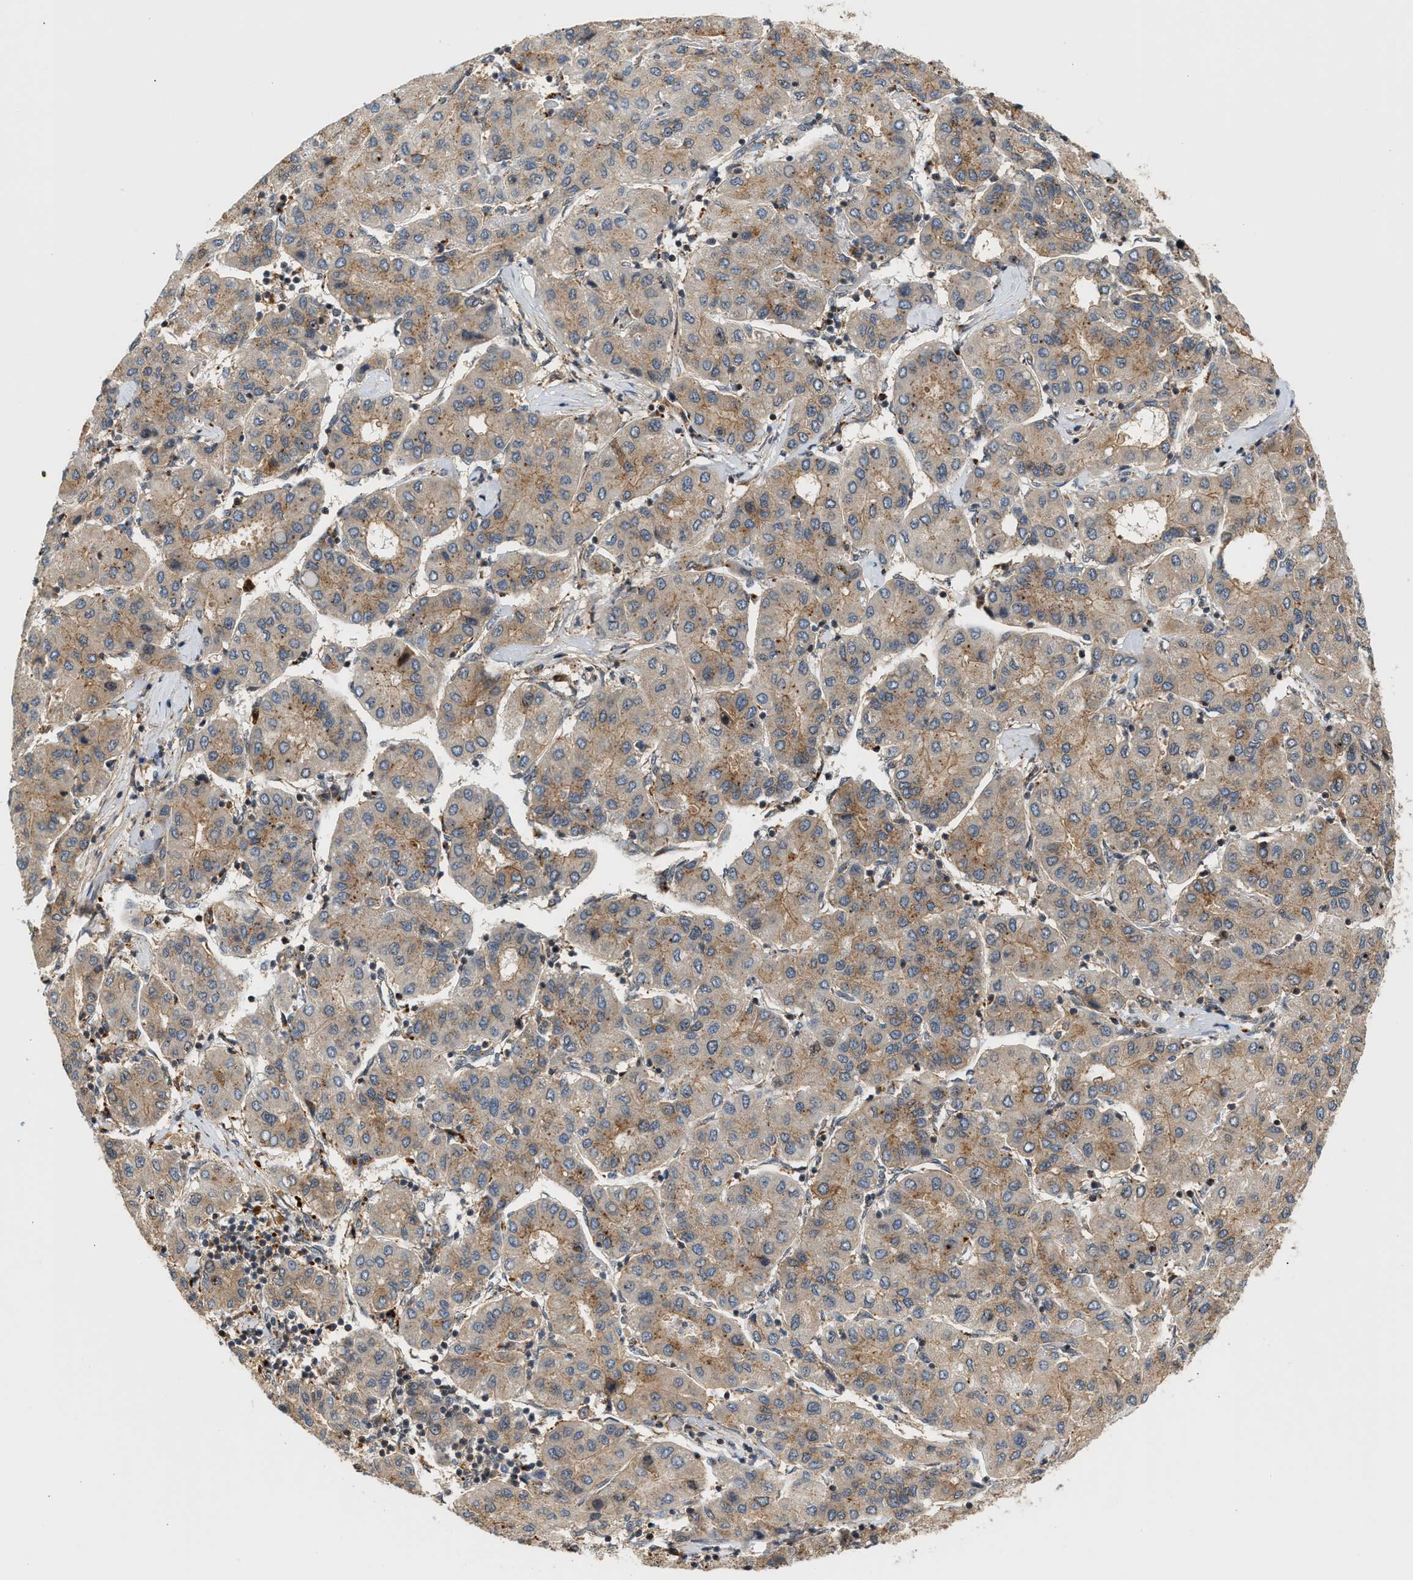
{"staining": {"intensity": "moderate", "quantity": ">75%", "location": "cytoplasmic/membranous"}, "tissue": "liver cancer", "cell_type": "Tumor cells", "image_type": "cancer", "snomed": [{"axis": "morphology", "description": "Carcinoma, Hepatocellular, NOS"}, {"axis": "topography", "description": "Liver"}], "caption": "Tumor cells exhibit medium levels of moderate cytoplasmic/membranous expression in about >75% of cells in liver cancer (hepatocellular carcinoma).", "gene": "MAP2K5", "patient": {"sex": "male", "age": 65}}